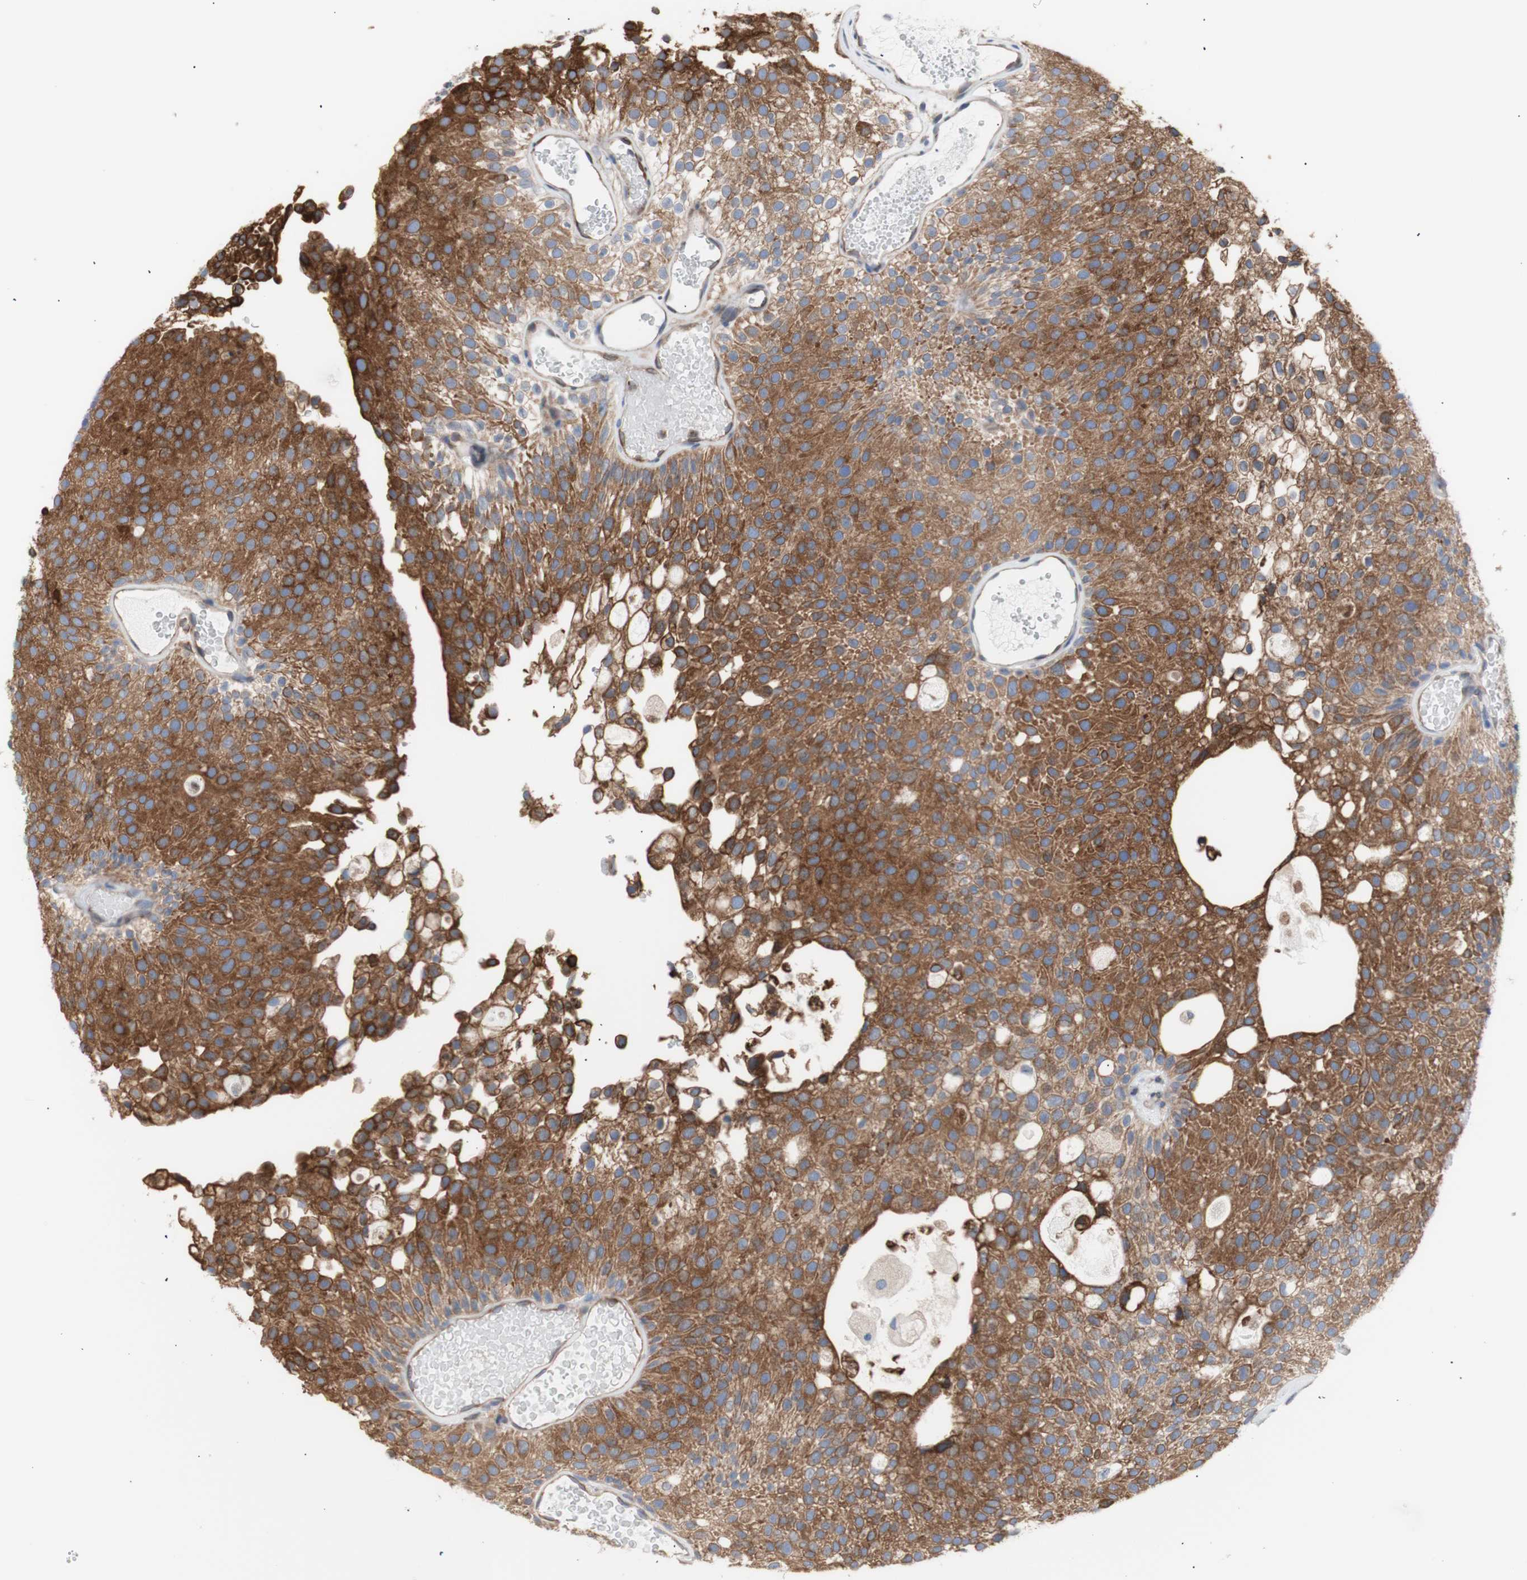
{"staining": {"intensity": "strong", "quantity": ">75%", "location": "cytoplasmic/membranous"}, "tissue": "urothelial cancer", "cell_type": "Tumor cells", "image_type": "cancer", "snomed": [{"axis": "morphology", "description": "Urothelial carcinoma, Low grade"}, {"axis": "topography", "description": "Urinary bladder"}], "caption": "Urothelial carcinoma (low-grade) stained with DAB IHC reveals high levels of strong cytoplasmic/membranous positivity in about >75% of tumor cells.", "gene": "ERLIN1", "patient": {"sex": "male", "age": 78}}